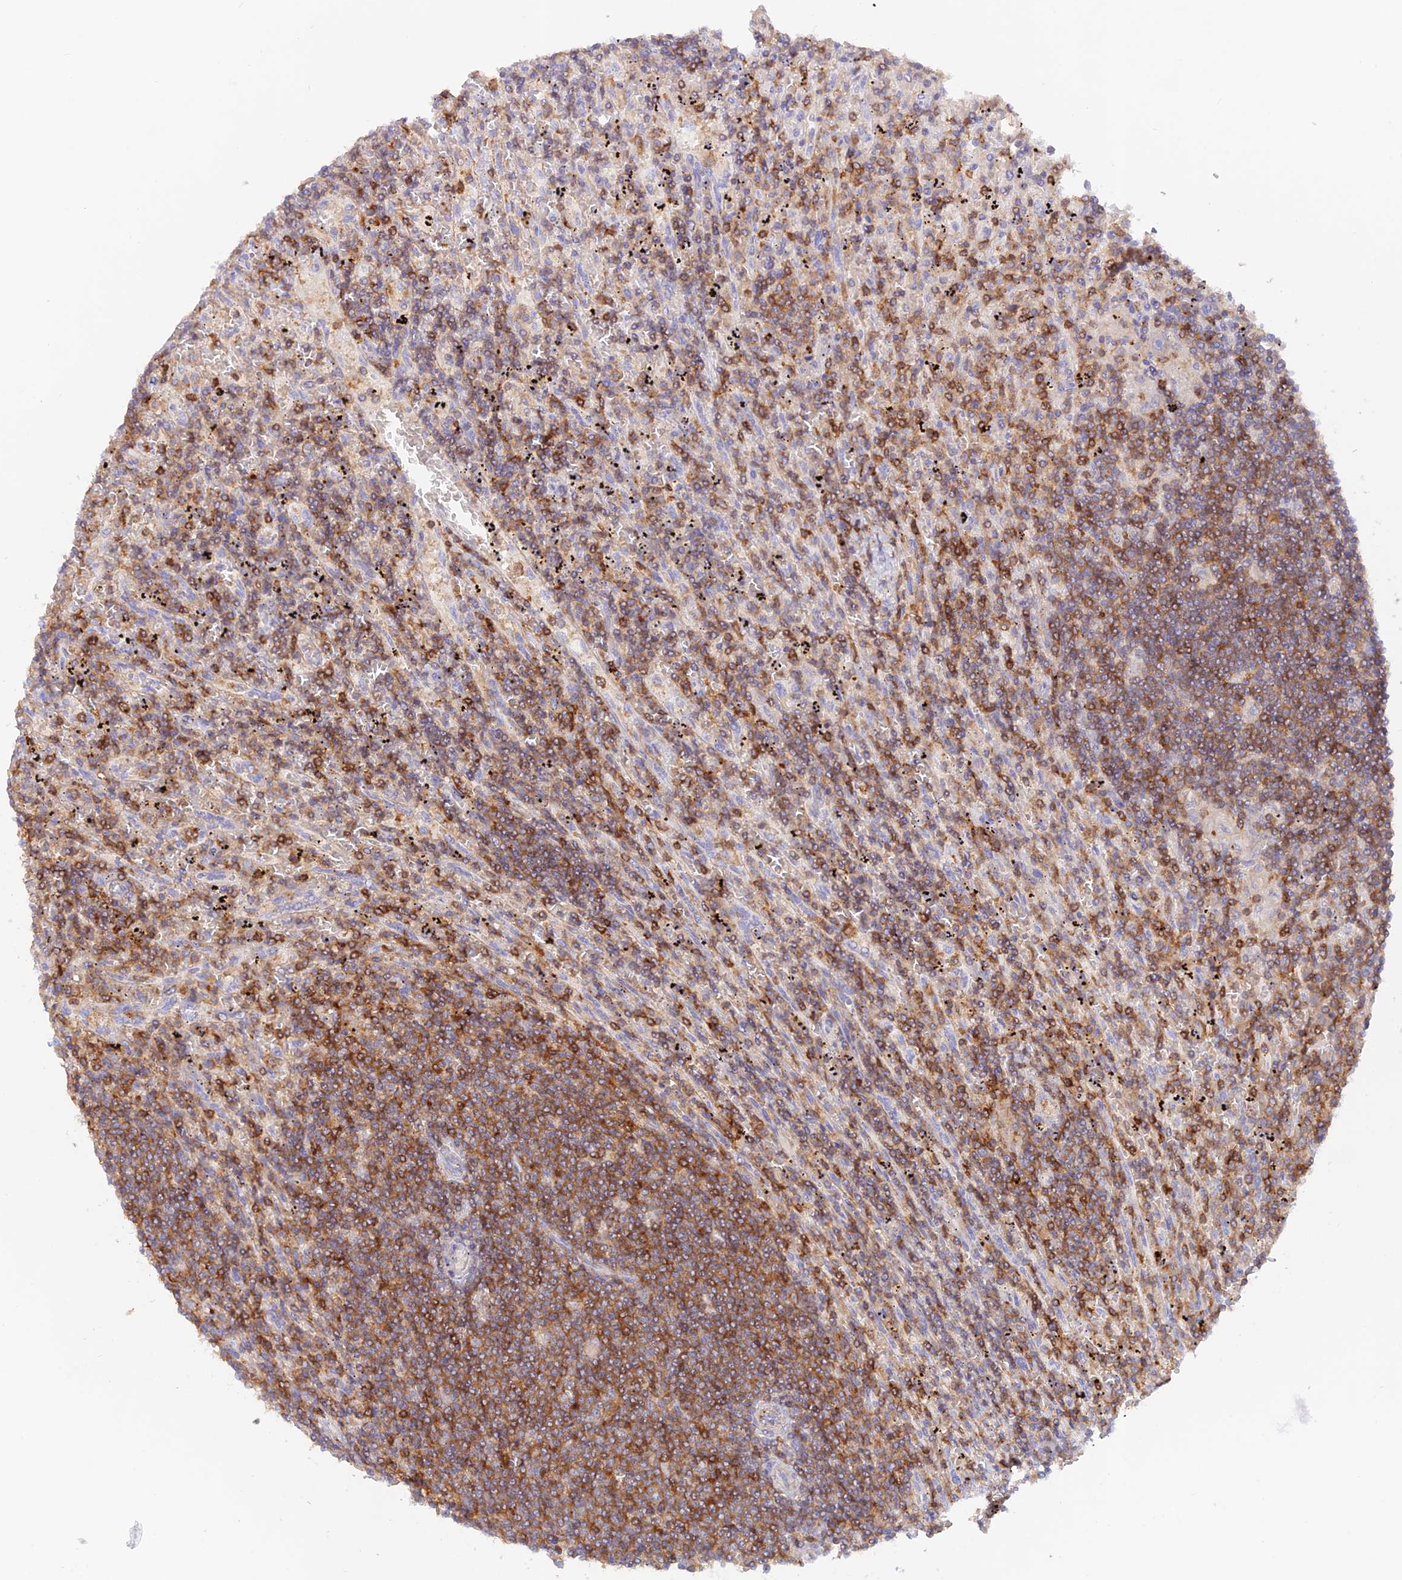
{"staining": {"intensity": "moderate", "quantity": ">75%", "location": "cytoplasmic/membranous"}, "tissue": "lymphoma", "cell_type": "Tumor cells", "image_type": "cancer", "snomed": [{"axis": "morphology", "description": "Malignant lymphoma, non-Hodgkin's type, Low grade"}, {"axis": "topography", "description": "Spleen"}], "caption": "This photomicrograph reveals lymphoma stained with immunohistochemistry to label a protein in brown. The cytoplasmic/membranous of tumor cells show moderate positivity for the protein. Nuclei are counter-stained blue.", "gene": "DENND1C", "patient": {"sex": "male", "age": 76}}